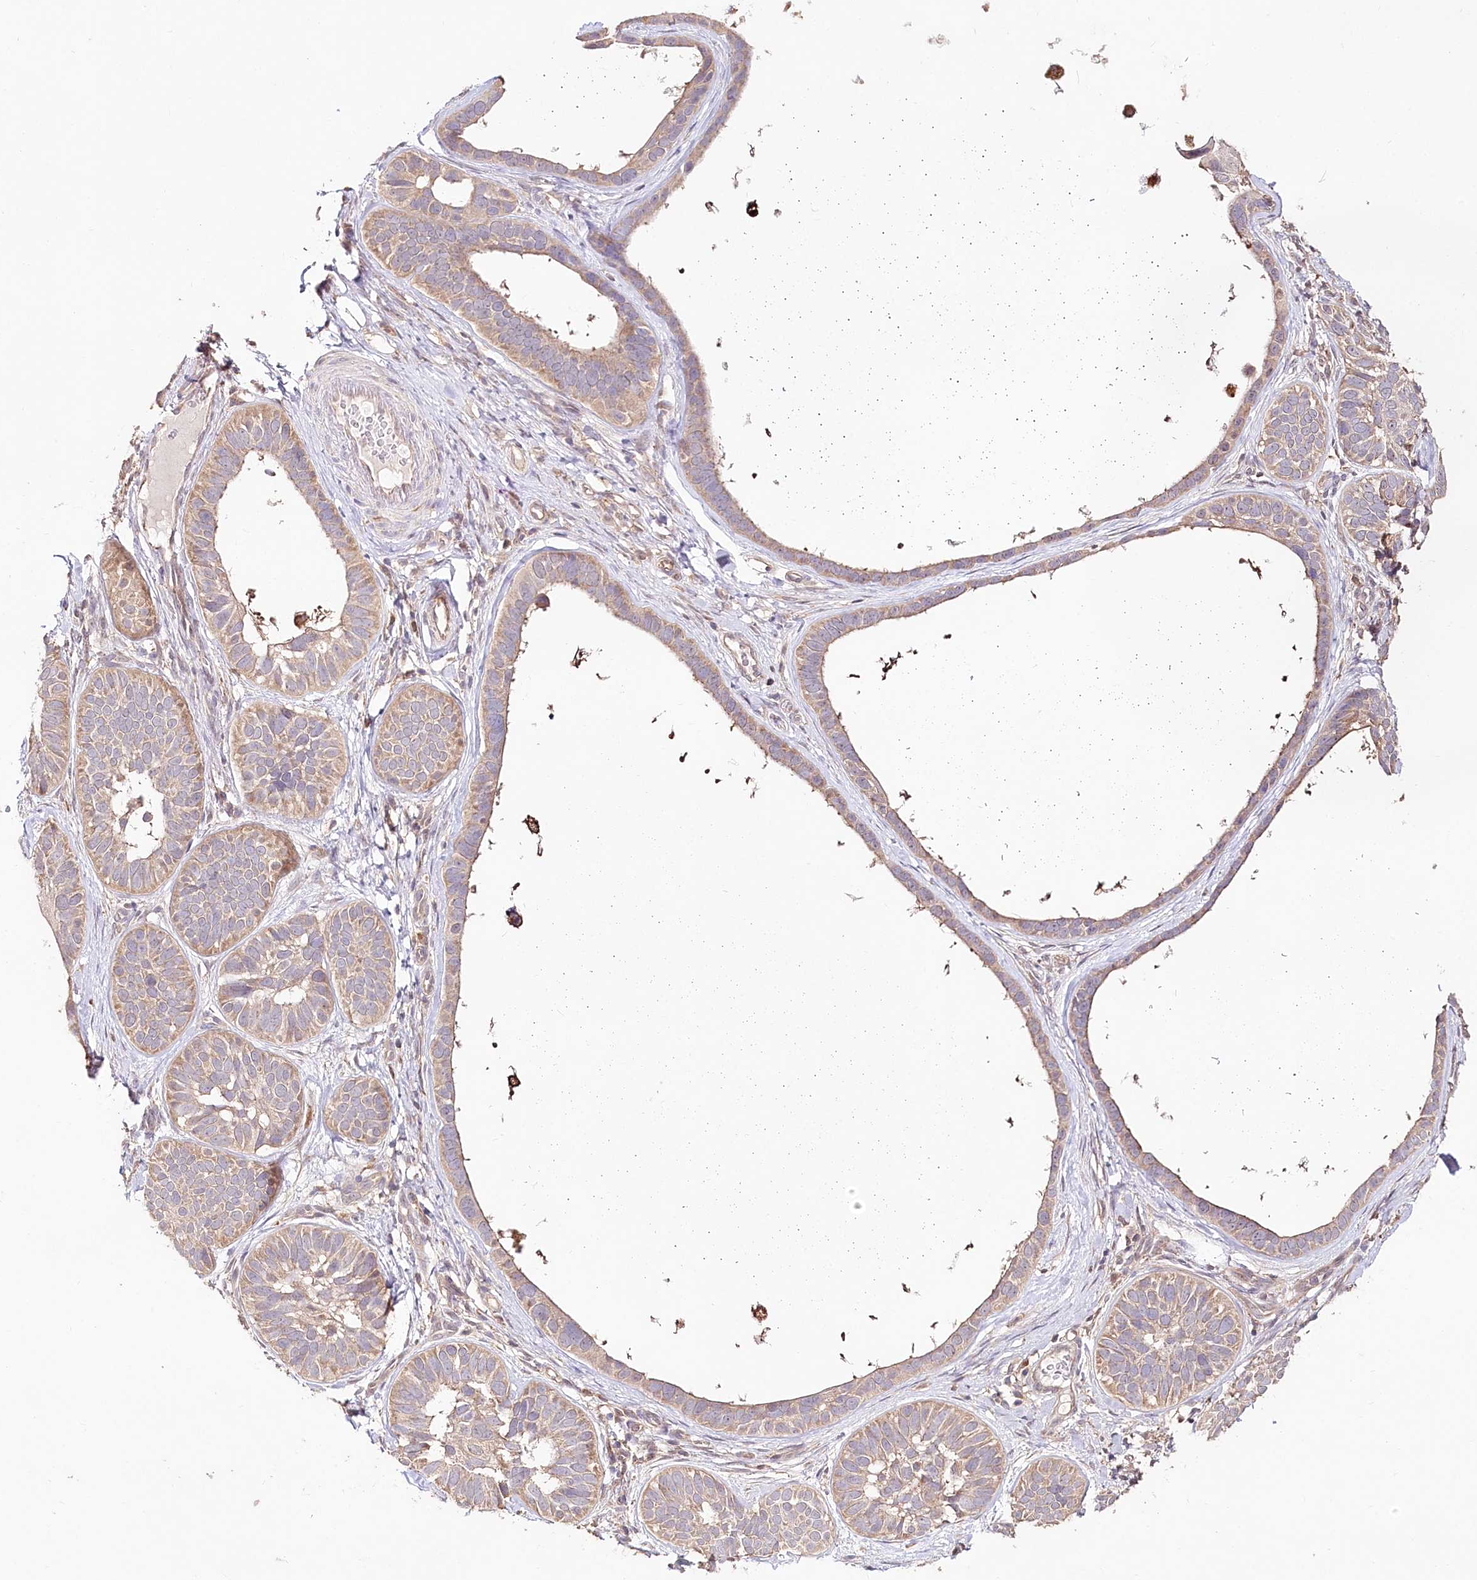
{"staining": {"intensity": "moderate", "quantity": ">75%", "location": "cytoplasmic/membranous"}, "tissue": "skin cancer", "cell_type": "Tumor cells", "image_type": "cancer", "snomed": [{"axis": "morphology", "description": "Basal cell carcinoma"}, {"axis": "topography", "description": "Skin"}], "caption": "Immunohistochemical staining of skin cancer reveals medium levels of moderate cytoplasmic/membranous protein staining in about >75% of tumor cells. Nuclei are stained in blue.", "gene": "DMXL1", "patient": {"sex": "male", "age": 62}}